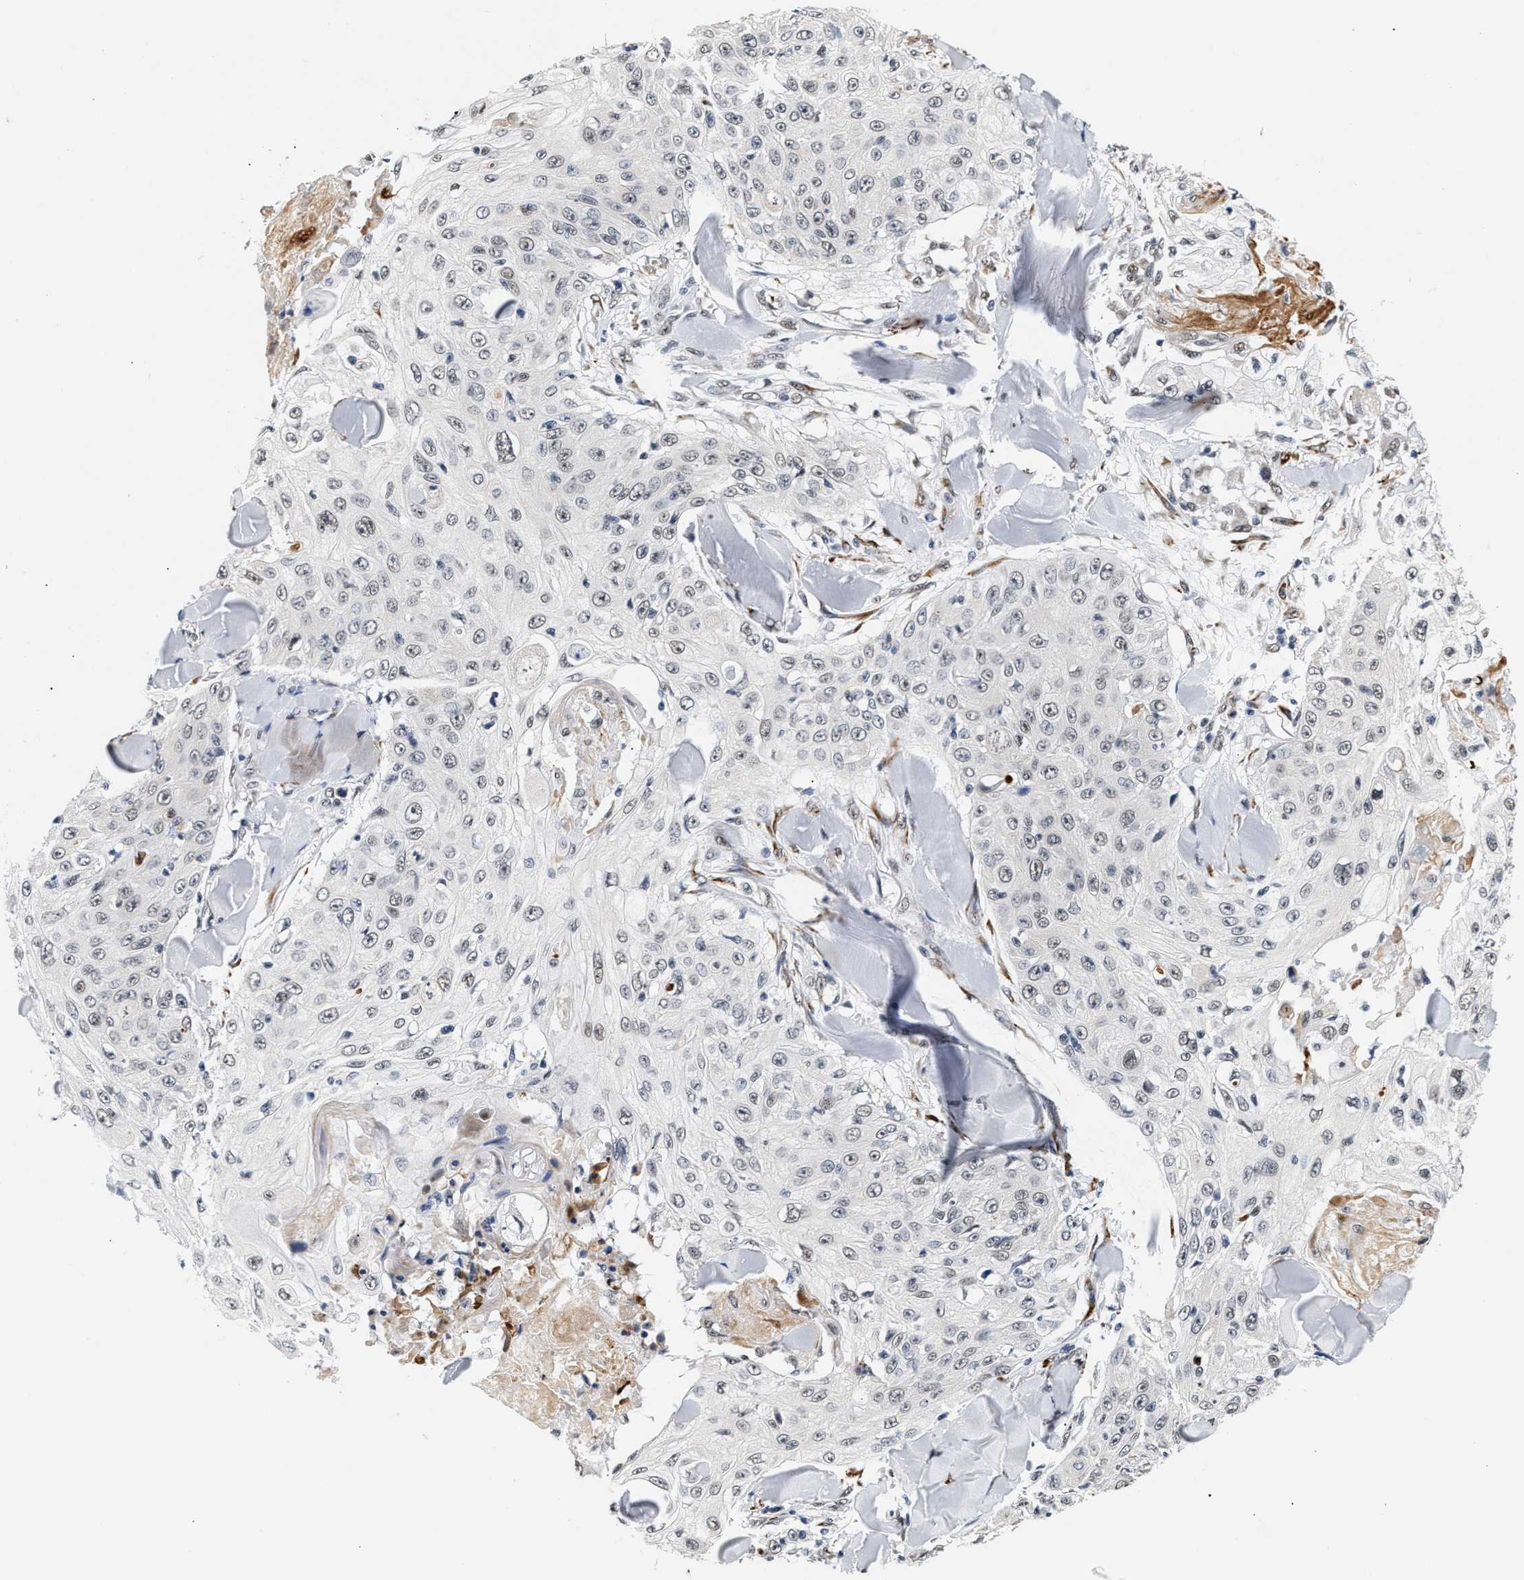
{"staining": {"intensity": "weak", "quantity": "<25%", "location": "nuclear"}, "tissue": "skin cancer", "cell_type": "Tumor cells", "image_type": "cancer", "snomed": [{"axis": "morphology", "description": "Squamous cell carcinoma, NOS"}, {"axis": "topography", "description": "Skin"}], "caption": "Tumor cells are negative for protein expression in human squamous cell carcinoma (skin). Brightfield microscopy of immunohistochemistry stained with DAB (3,3'-diaminobenzidine) (brown) and hematoxylin (blue), captured at high magnification.", "gene": "THOC1", "patient": {"sex": "male", "age": 86}}